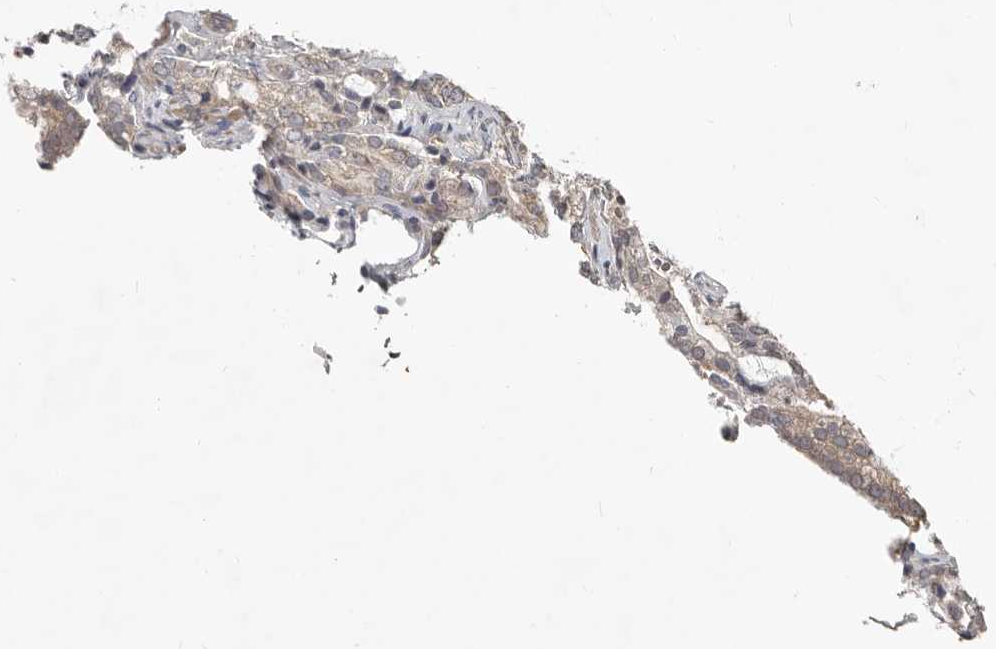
{"staining": {"intensity": "weak", "quantity": "25%-75%", "location": "cytoplasmic/membranous"}, "tissue": "prostate cancer", "cell_type": "Tumor cells", "image_type": "cancer", "snomed": [{"axis": "morphology", "description": "Adenocarcinoma, High grade"}, {"axis": "topography", "description": "Prostate"}], "caption": "Weak cytoplasmic/membranous staining for a protein is appreciated in approximately 25%-75% of tumor cells of adenocarcinoma (high-grade) (prostate) using IHC.", "gene": "AKNAD1", "patient": {"sex": "male", "age": 57}}